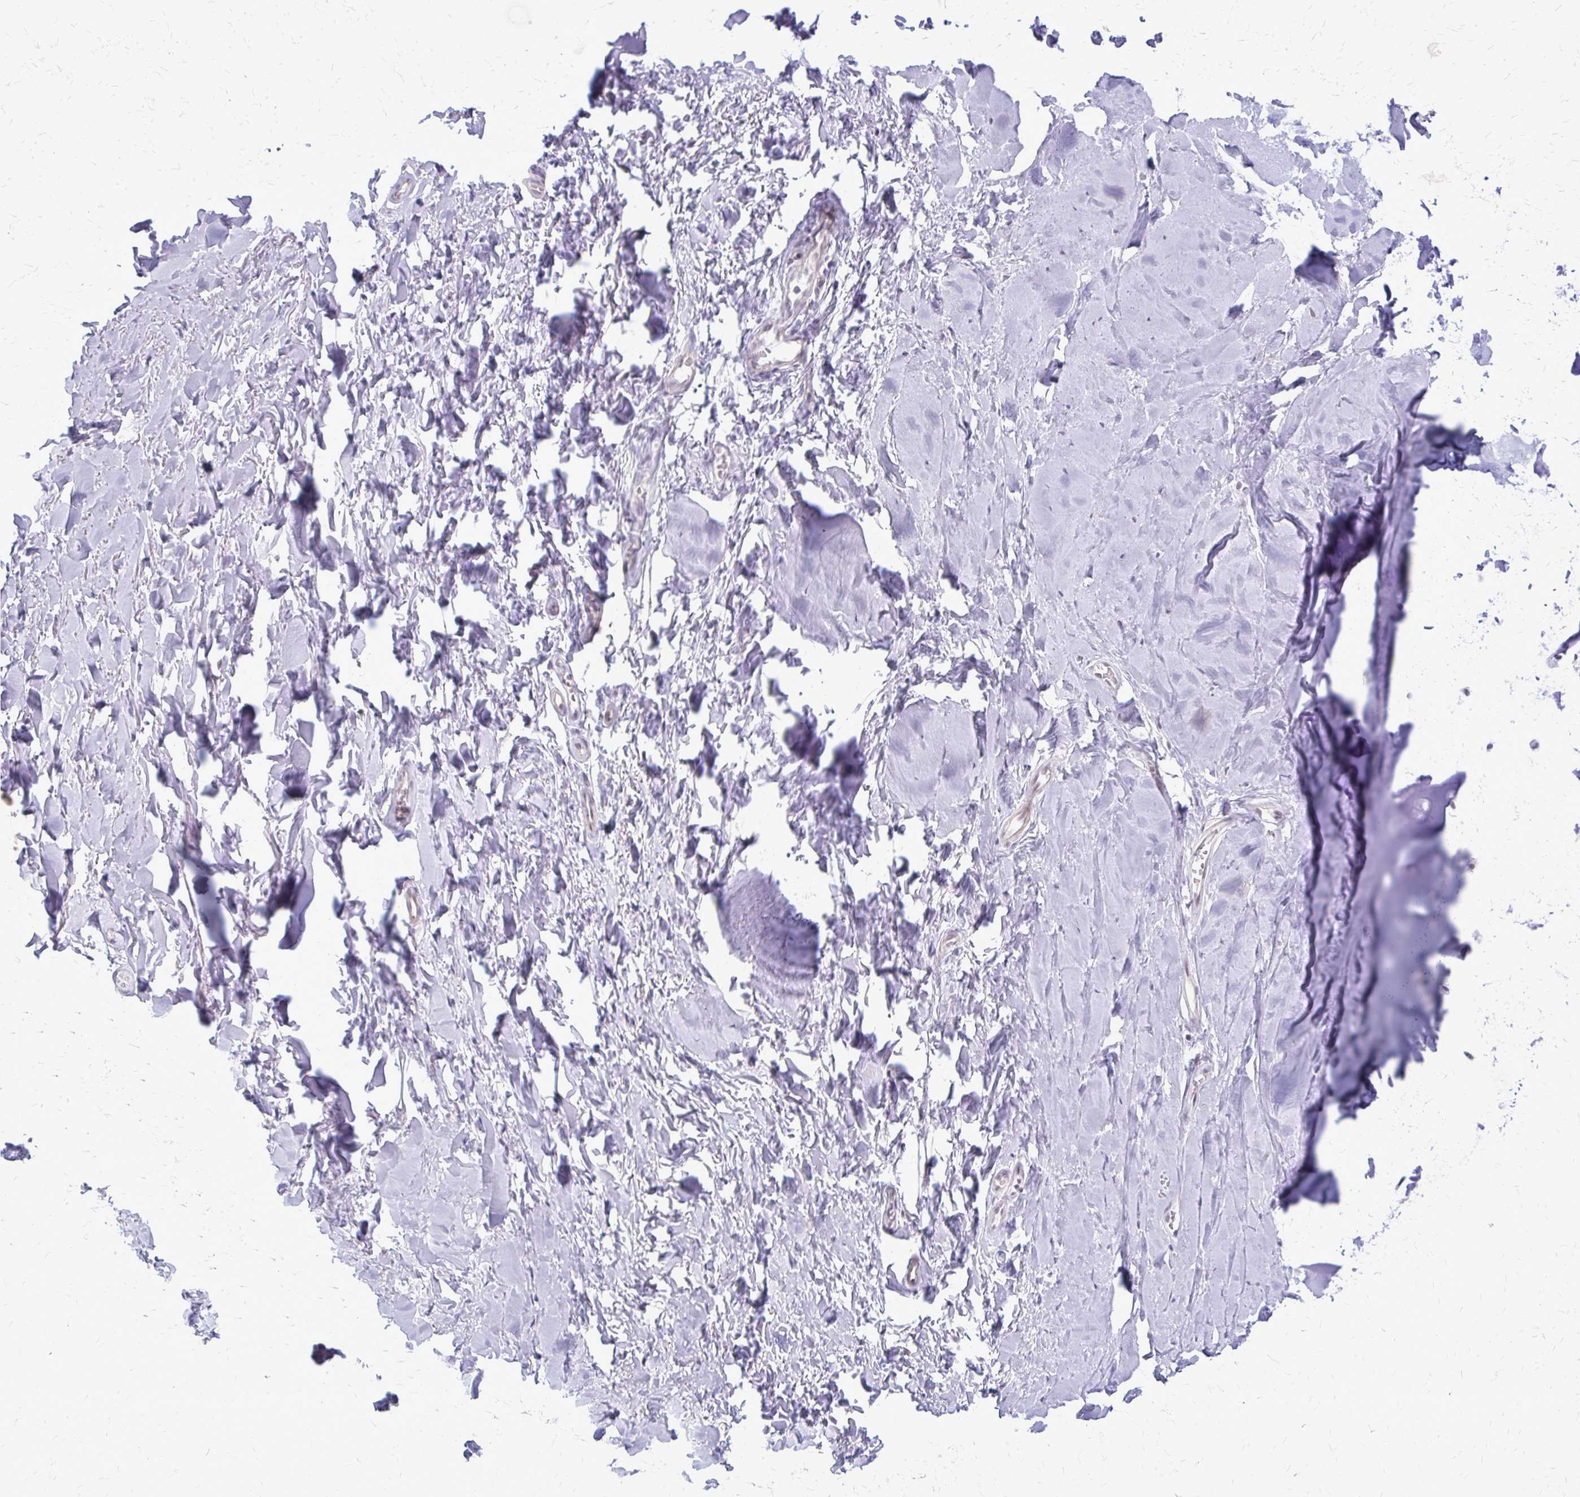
{"staining": {"intensity": "negative", "quantity": "none", "location": "none"}, "tissue": "soft tissue", "cell_type": "Chondrocytes", "image_type": "normal", "snomed": [{"axis": "morphology", "description": "Normal tissue, NOS"}, {"axis": "topography", "description": "Cartilage tissue"}, {"axis": "topography", "description": "Nasopharynx"}, {"axis": "topography", "description": "Thyroid gland"}], "caption": "An immunohistochemistry histopathology image of unremarkable soft tissue is shown. There is no staining in chondrocytes of soft tissue. (Immunohistochemistry, brightfield microscopy, high magnification).", "gene": "PLCB1", "patient": {"sex": "male", "age": 63}}